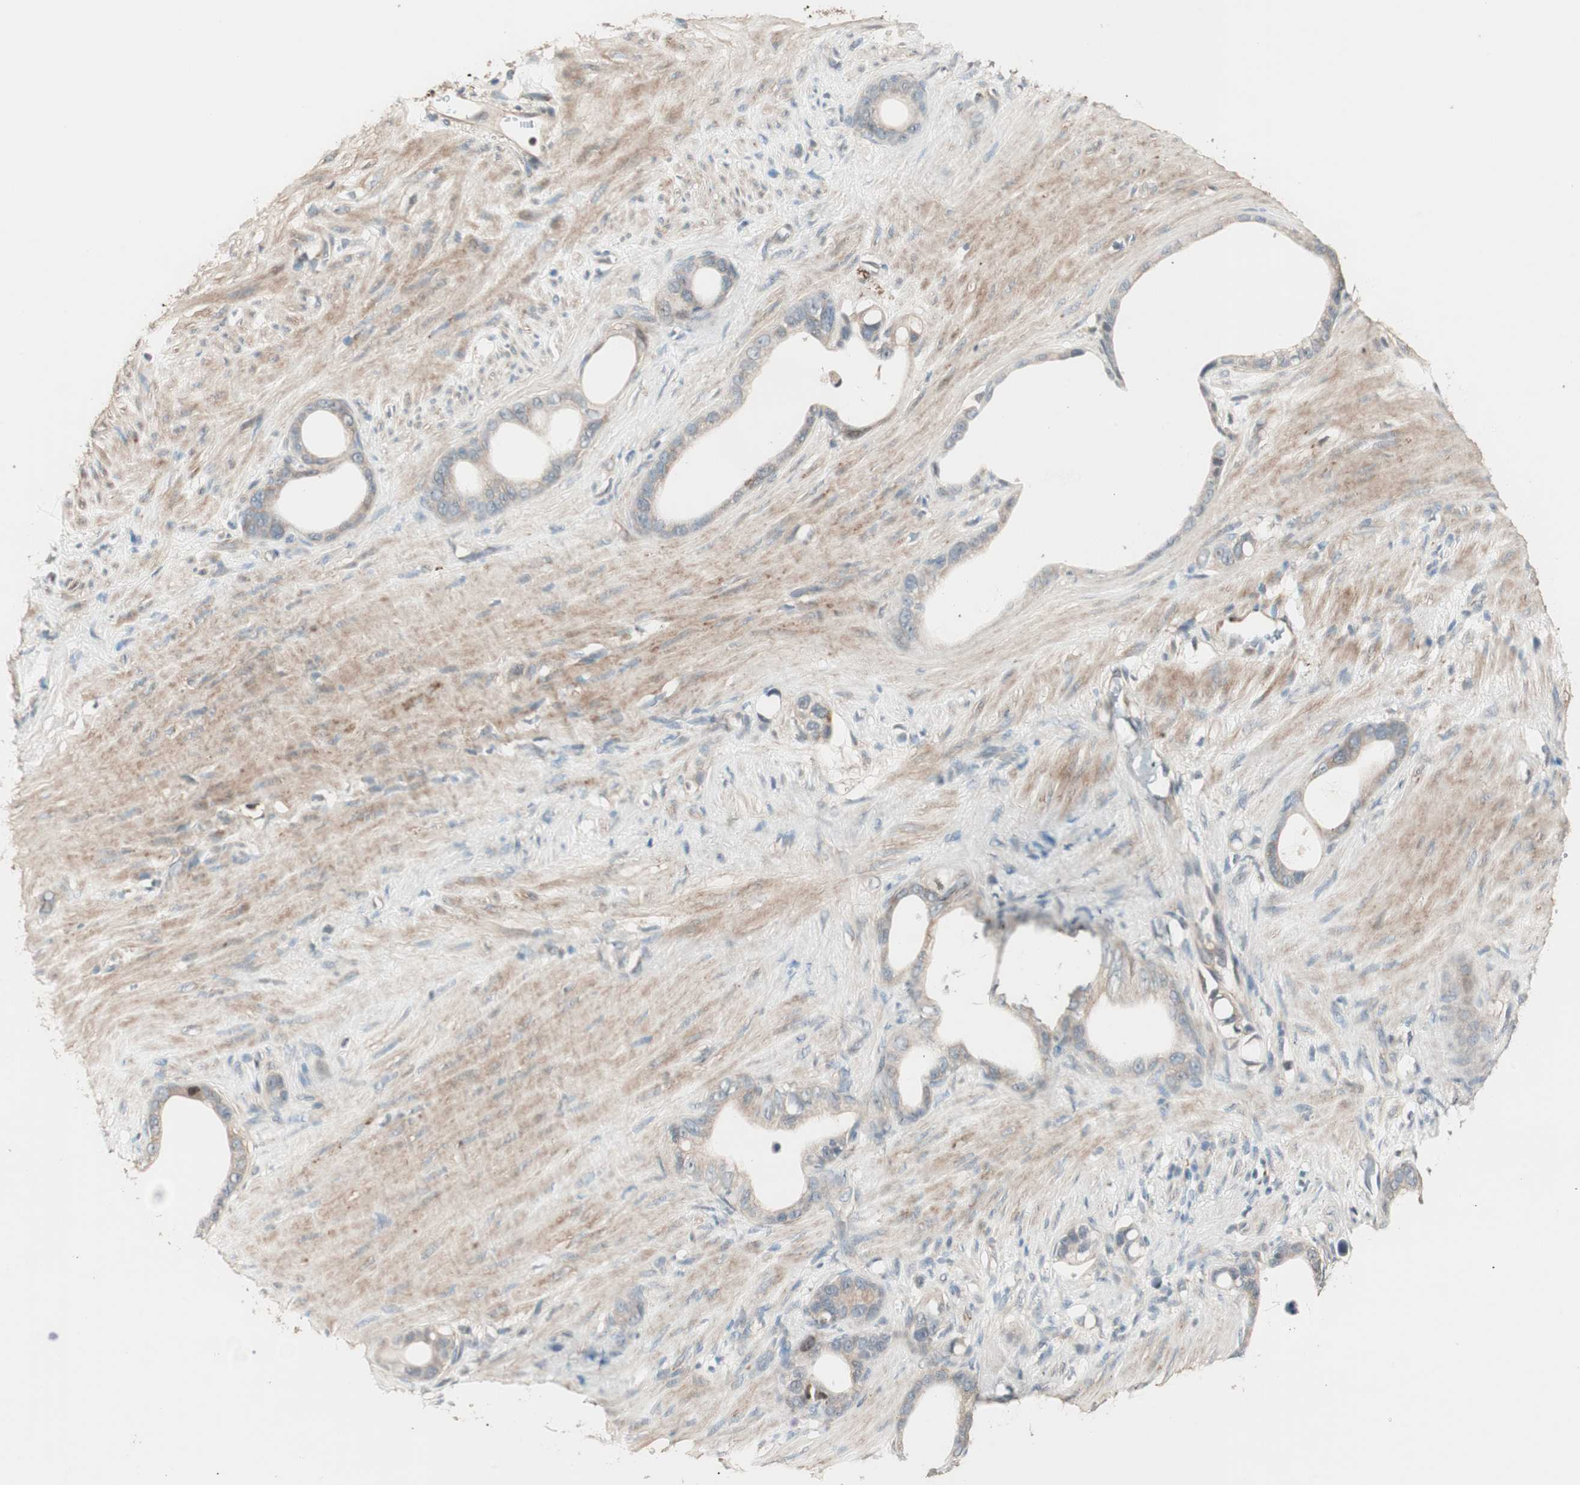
{"staining": {"intensity": "moderate", "quantity": ">75%", "location": "cytoplasmic/membranous"}, "tissue": "stomach cancer", "cell_type": "Tumor cells", "image_type": "cancer", "snomed": [{"axis": "morphology", "description": "Adenocarcinoma, NOS"}, {"axis": "topography", "description": "Stomach"}], "caption": "Tumor cells exhibit medium levels of moderate cytoplasmic/membranous expression in about >75% of cells in adenocarcinoma (stomach).", "gene": "NFRKB", "patient": {"sex": "female", "age": 75}}